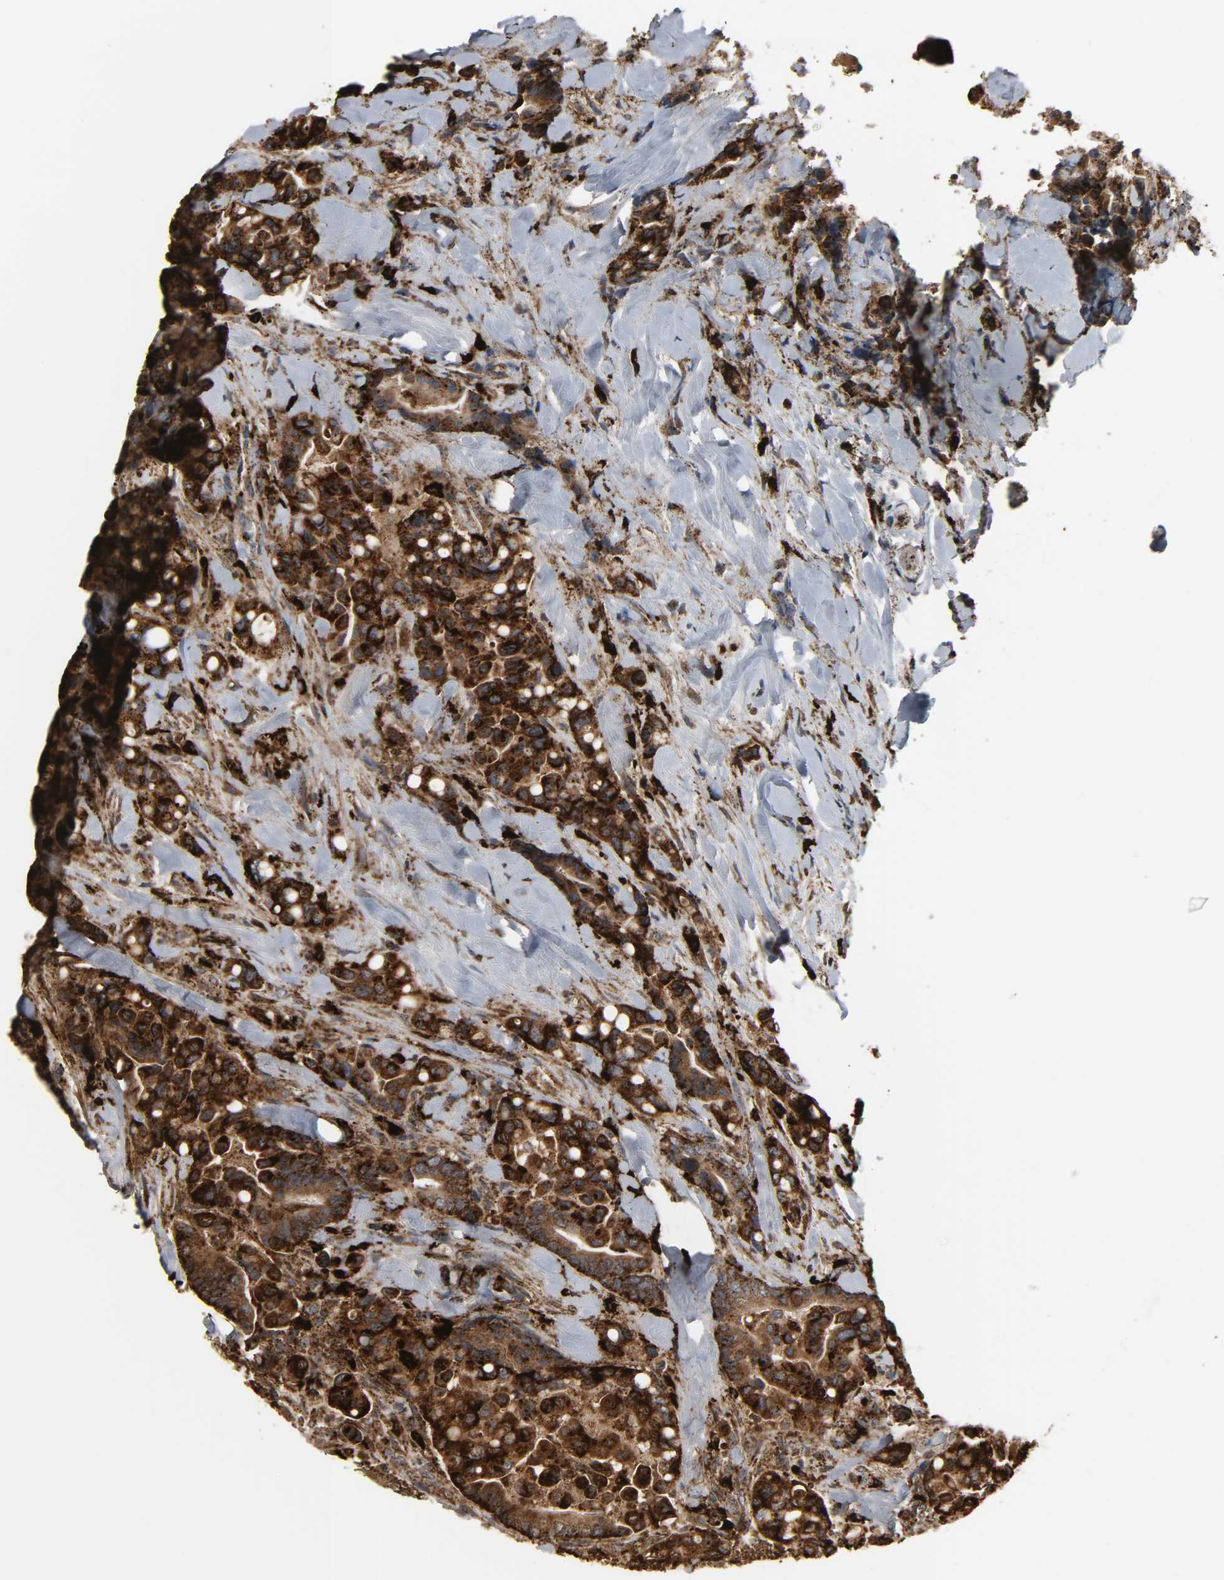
{"staining": {"intensity": "strong", "quantity": ">75%", "location": "cytoplasmic/membranous"}, "tissue": "colorectal cancer", "cell_type": "Tumor cells", "image_type": "cancer", "snomed": [{"axis": "morphology", "description": "Normal tissue, NOS"}, {"axis": "morphology", "description": "Adenocarcinoma, NOS"}, {"axis": "topography", "description": "Colon"}], "caption": "Strong cytoplasmic/membranous protein staining is identified in about >75% of tumor cells in adenocarcinoma (colorectal). Nuclei are stained in blue.", "gene": "PSAP", "patient": {"sex": "male", "age": 82}}